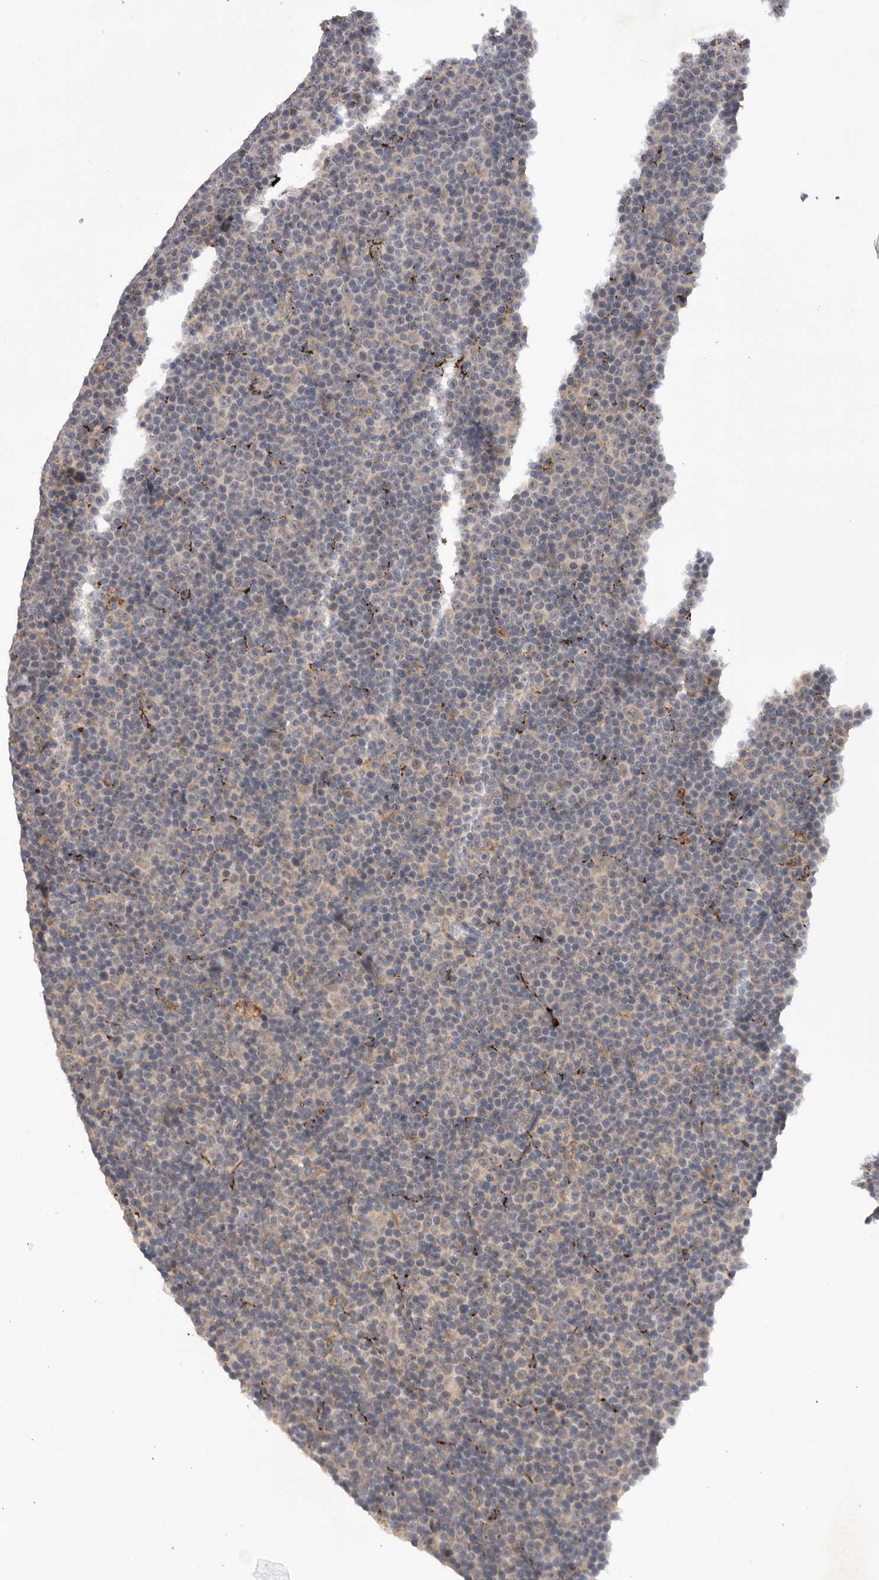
{"staining": {"intensity": "negative", "quantity": "none", "location": "none"}, "tissue": "lymphoma", "cell_type": "Tumor cells", "image_type": "cancer", "snomed": [{"axis": "morphology", "description": "Malignant lymphoma, non-Hodgkin's type, Low grade"}, {"axis": "topography", "description": "Lymph node"}], "caption": "Histopathology image shows no protein positivity in tumor cells of malignant lymphoma, non-Hodgkin's type (low-grade) tissue.", "gene": "DHDDS", "patient": {"sex": "female", "age": 67}}